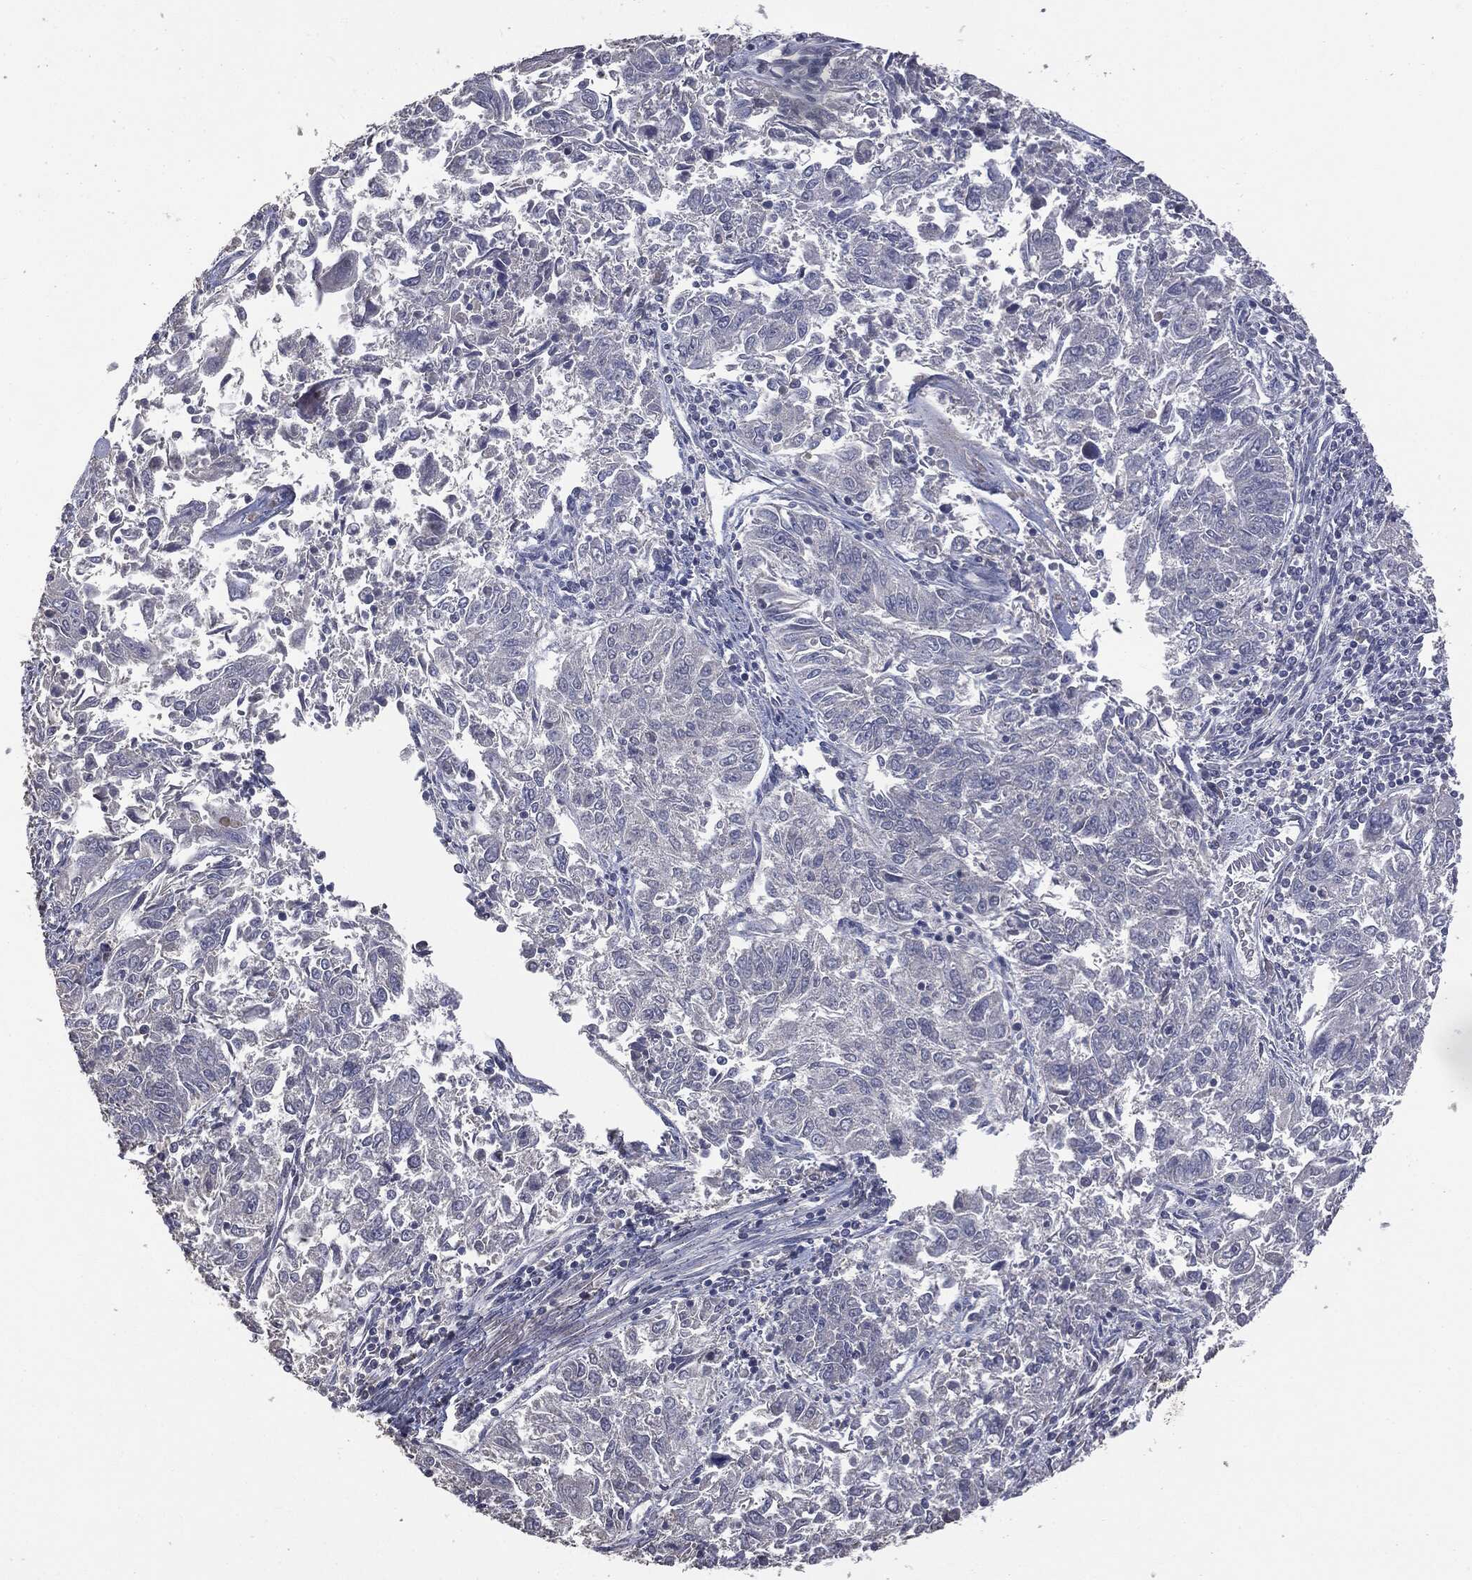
{"staining": {"intensity": "negative", "quantity": "none", "location": "none"}, "tissue": "endometrial cancer", "cell_type": "Tumor cells", "image_type": "cancer", "snomed": [{"axis": "morphology", "description": "Adenocarcinoma, NOS"}, {"axis": "topography", "description": "Endometrium"}], "caption": "Micrograph shows no significant protein expression in tumor cells of endometrial cancer.", "gene": "MTOR", "patient": {"sex": "female", "age": 42}}